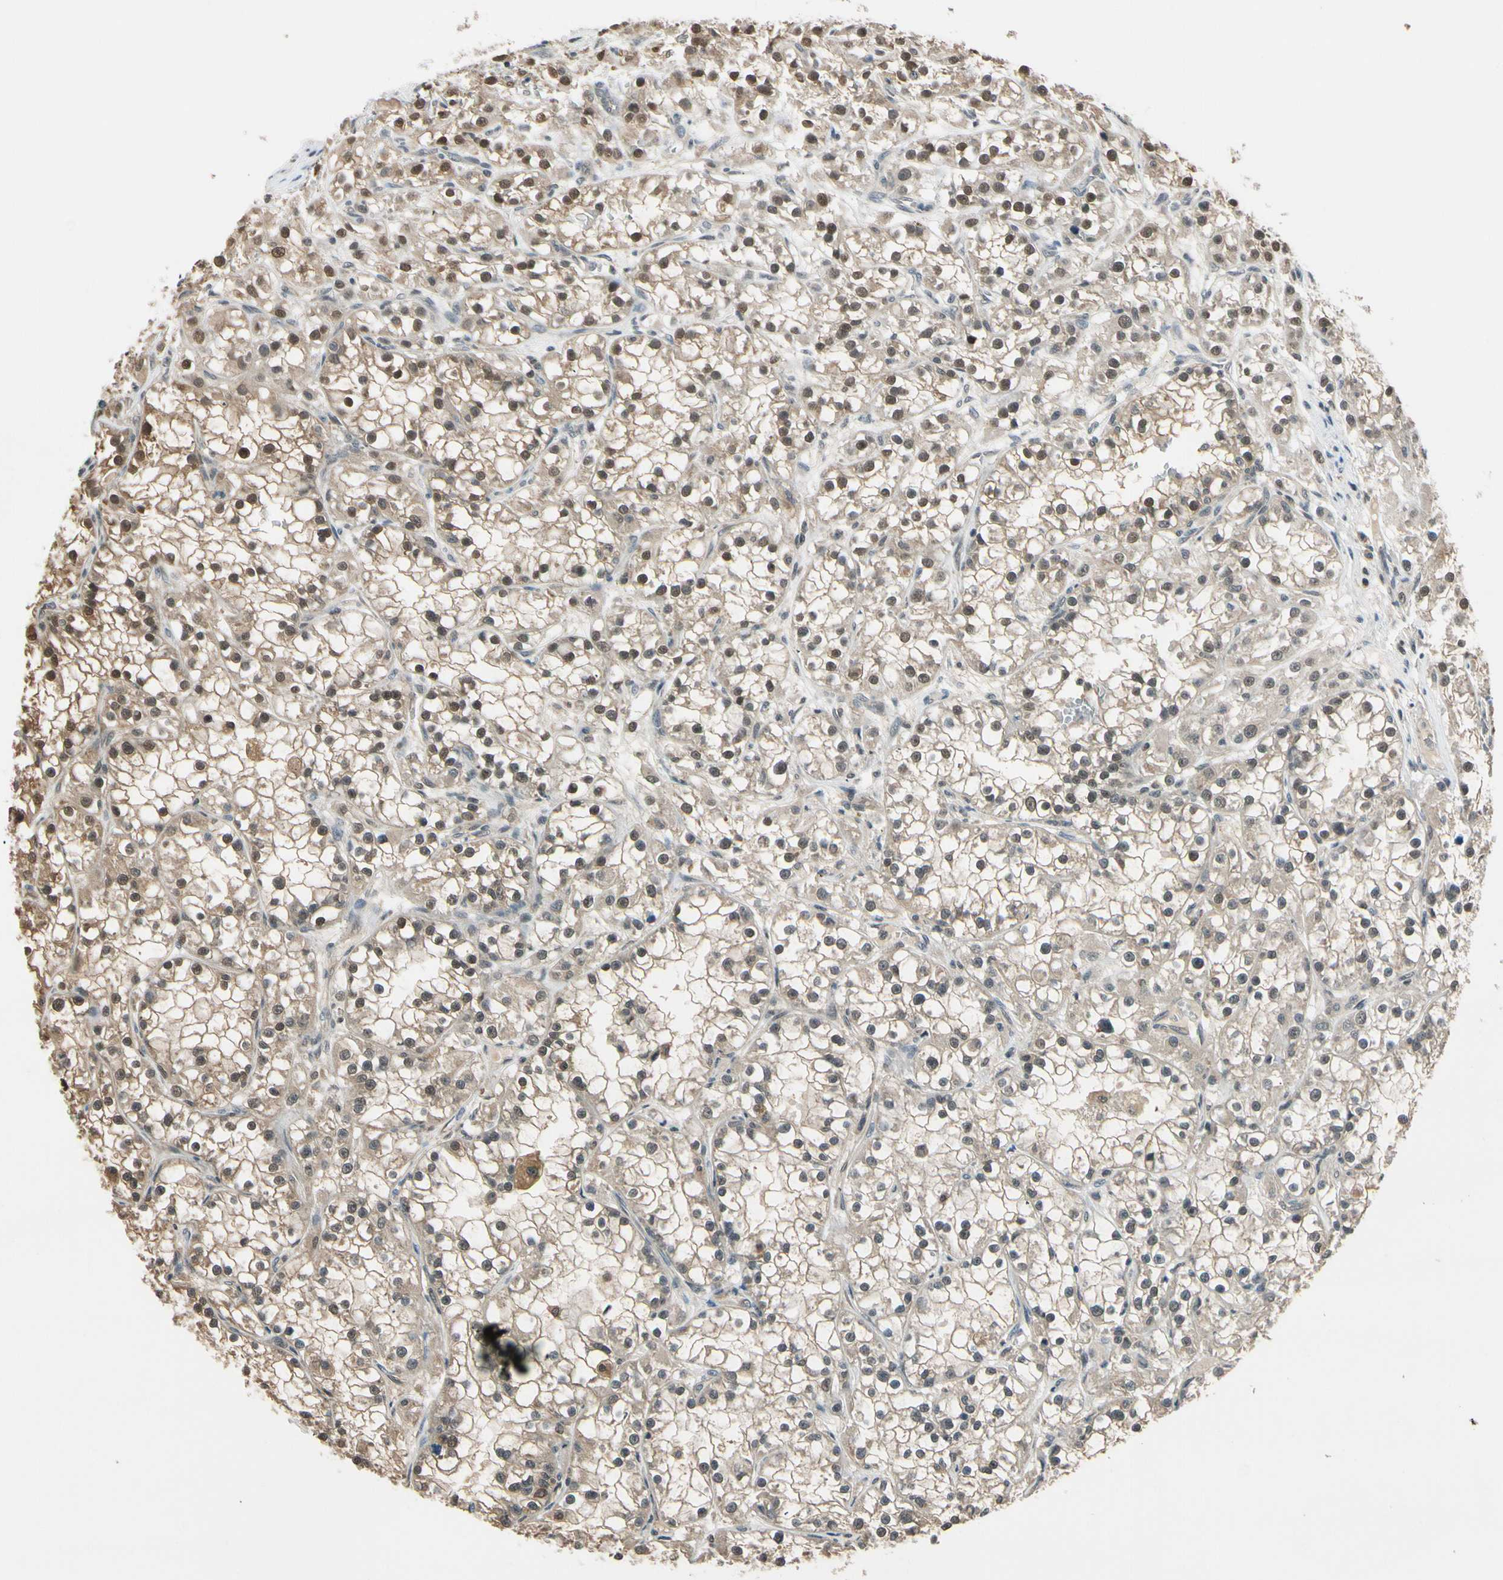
{"staining": {"intensity": "moderate", "quantity": ">75%", "location": "cytoplasmic/membranous,nuclear"}, "tissue": "renal cancer", "cell_type": "Tumor cells", "image_type": "cancer", "snomed": [{"axis": "morphology", "description": "Adenocarcinoma, NOS"}, {"axis": "topography", "description": "Kidney"}], "caption": "Immunohistochemical staining of human renal cancer demonstrates moderate cytoplasmic/membranous and nuclear protein expression in about >75% of tumor cells. (DAB (3,3'-diaminobenzidine) IHC with brightfield microscopy, high magnification).", "gene": "TAF12", "patient": {"sex": "female", "age": 52}}